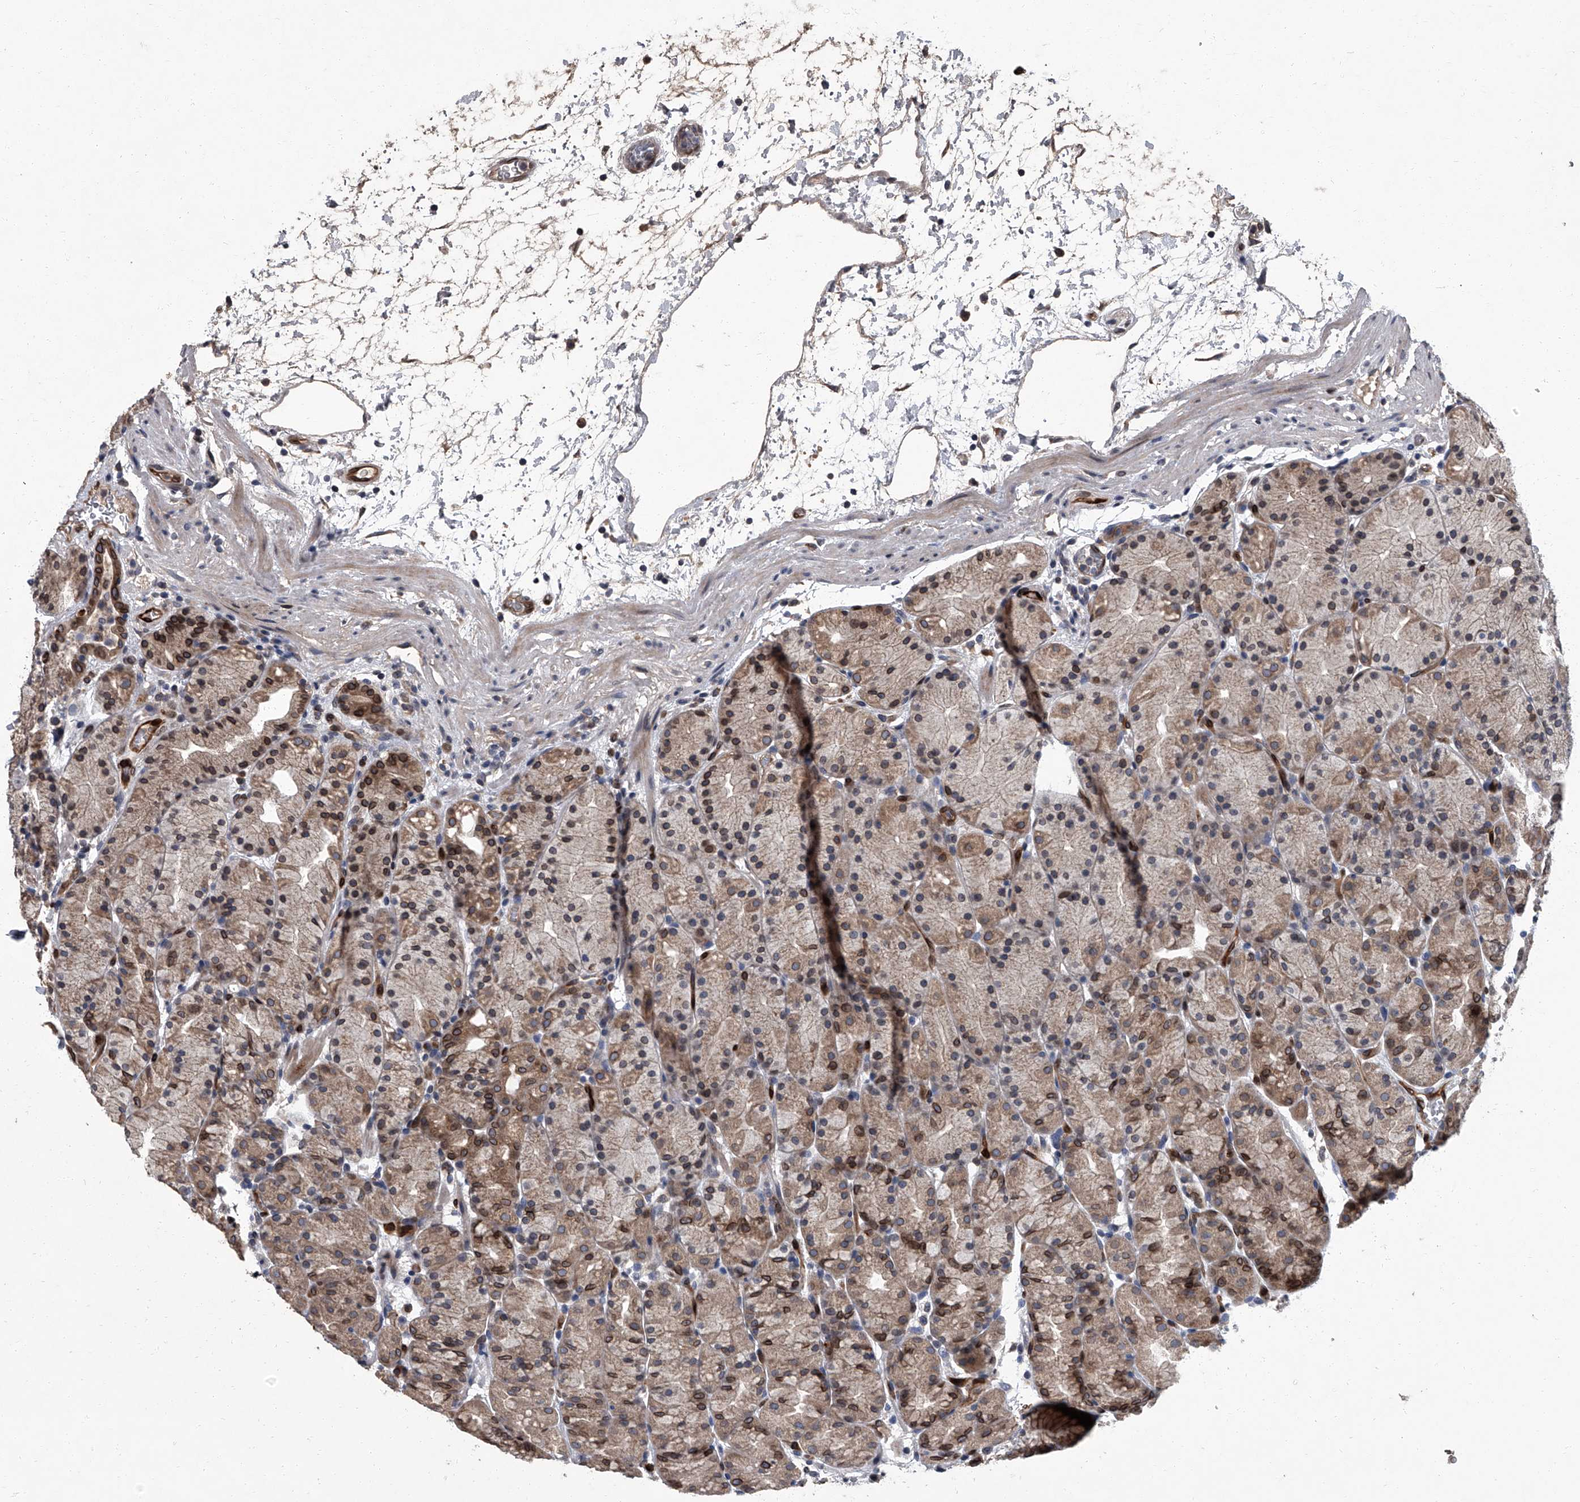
{"staining": {"intensity": "strong", "quantity": "25%-75%", "location": "cytoplasmic/membranous,nuclear"}, "tissue": "stomach", "cell_type": "Glandular cells", "image_type": "normal", "snomed": [{"axis": "morphology", "description": "Normal tissue, NOS"}, {"axis": "topography", "description": "Stomach, upper"}], "caption": "High-magnification brightfield microscopy of benign stomach stained with DAB (brown) and counterstained with hematoxylin (blue). glandular cells exhibit strong cytoplasmic/membranous,nuclear positivity is appreciated in about25%-75% of cells.", "gene": "LRRC8C", "patient": {"sex": "male", "age": 48}}